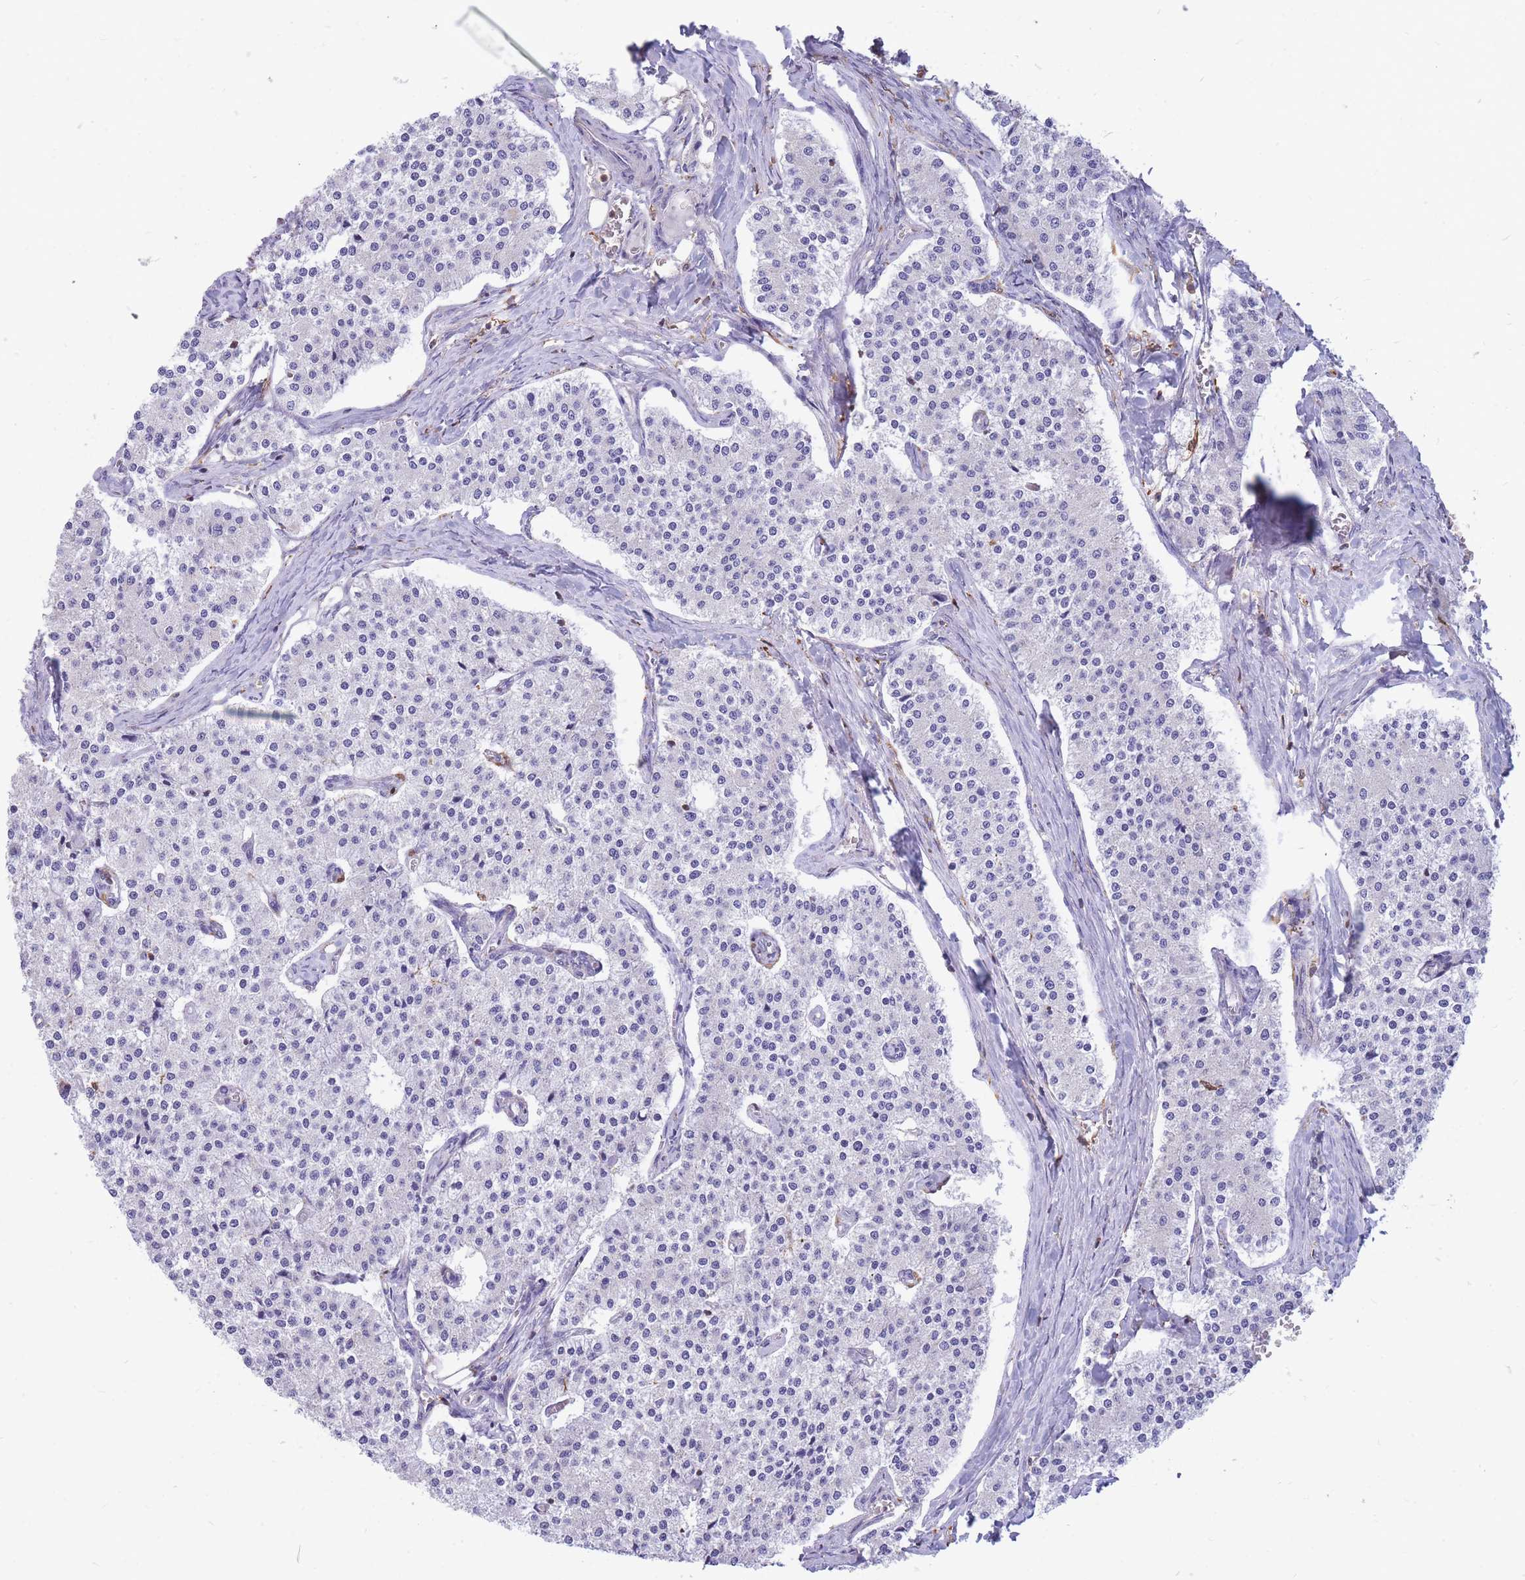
{"staining": {"intensity": "negative", "quantity": "none", "location": "none"}, "tissue": "carcinoid", "cell_type": "Tumor cells", "image_type": "cancer", "snomed": [{"axis": "morphology", "description": "Carcinoid, malignant, NOS"}, {"axis": "topography", "description": "Colon"}], "caption": "IHC of human carcinoid displays no staining in tumor cells.", "gene": "MRPL54", "patient": {"sex": "female", "age": 52}}